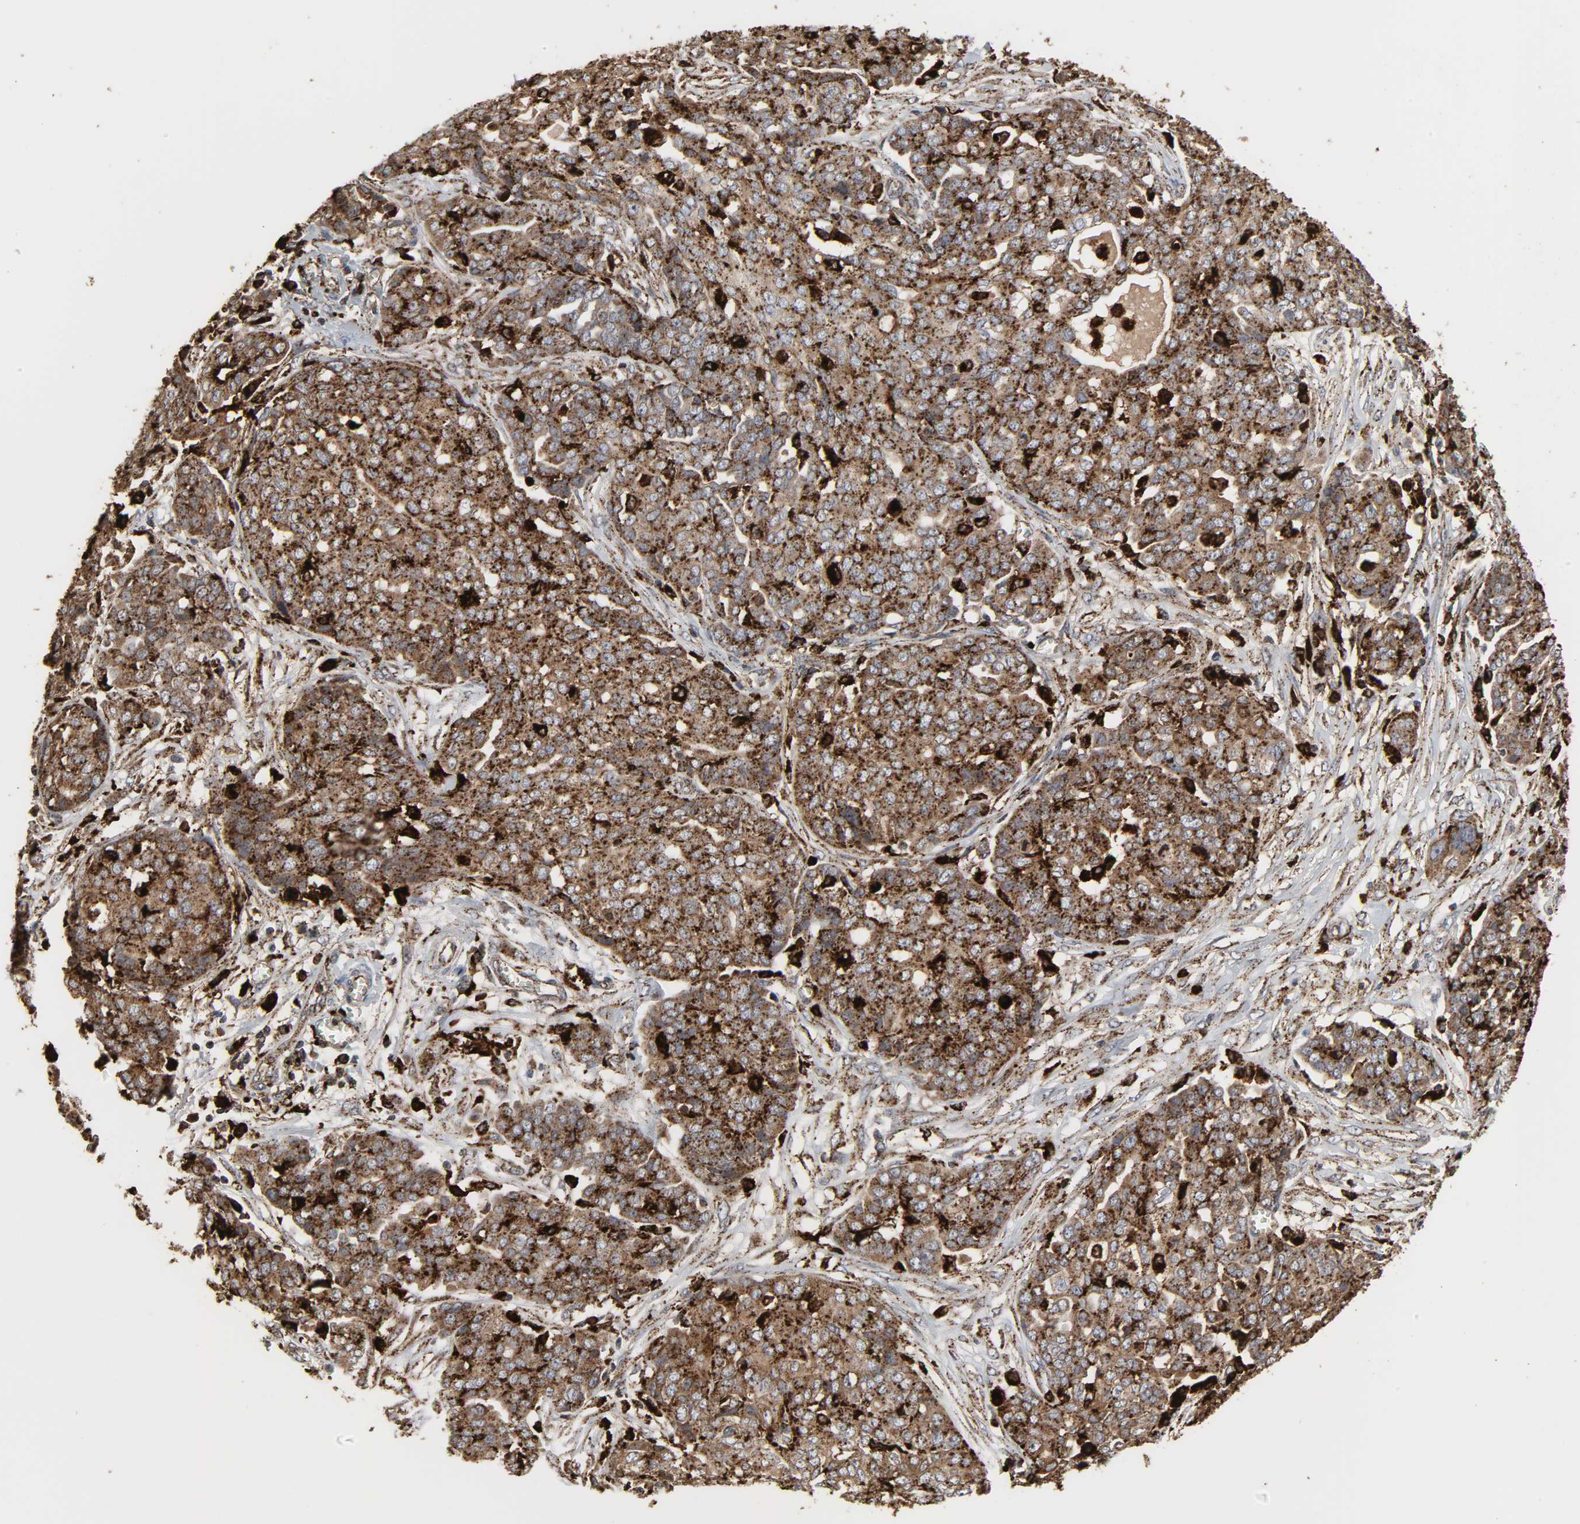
{"staining": {"intensity": "strong", "quantity": ">75%", "location": "cytoplasmic/membranous"}, "tissue": "ovarian cancer", "cell_type": "Tumor cells", "image_type": "cancer", "snomed": [{"axis": "morphology", "description": "Cystadenocarcinoma, serous, NOS"}, {"axis": "topography", "description": "Soft tissue"}, {"axis": "topography", "description": "Ovary"}], "caption": "Approximately >75% of tumor cells in human ovarian serous cystadenocarcinoma show strong cytoplasmic/membranous protein staining as visualized by brown immunohistochemical staining.", "gene": "PSAP", "patient": {"sex": "female", "age": 57}}